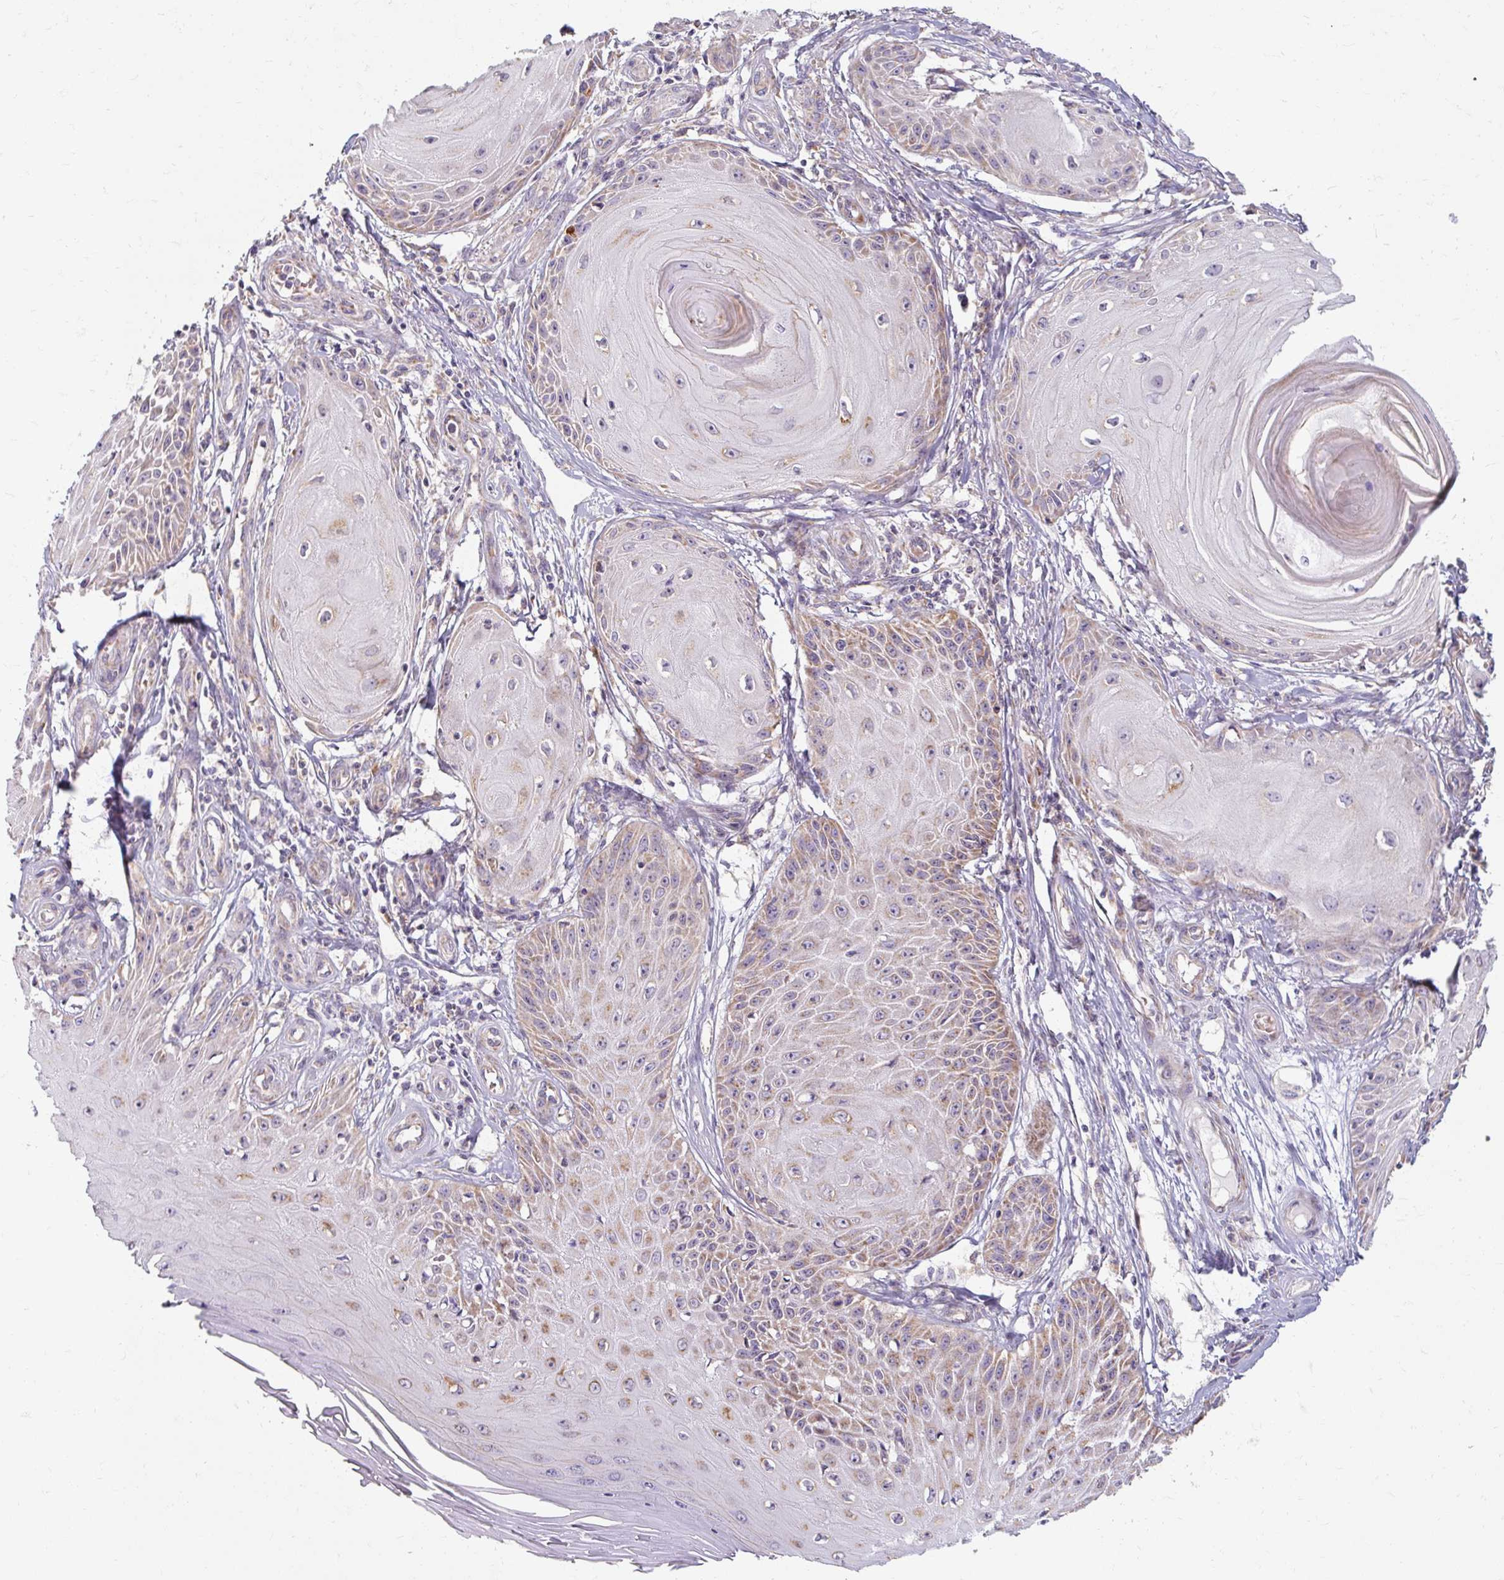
{"staining": {"intensity": "moderate", "quantity": "<25%", "location": "cytoplasmic/membranous"}, "tissue": "skin cancer", "cell_type": "Tumor cells", "image_type": "cancer", "snomed": [{"axis": "morphology", "description": "Squamous cell carcinoma, NOS"}, {"axis": "topography", "description": "Skin"}], "caption": "IHC staining of squamous cell carcinoma (skin), which shows low levels of moderate cytoplasmic/membranous staining in approximately <25% of tumor cells indicating moderate cytoplasmic/membranous protein positivity. The staining was performed using DAB (brown) for protein detection and nuclei were counterstained in hematoxylin (blue).", "gene": "SKP2", "patient": {"sex": "female", "age": 77}}